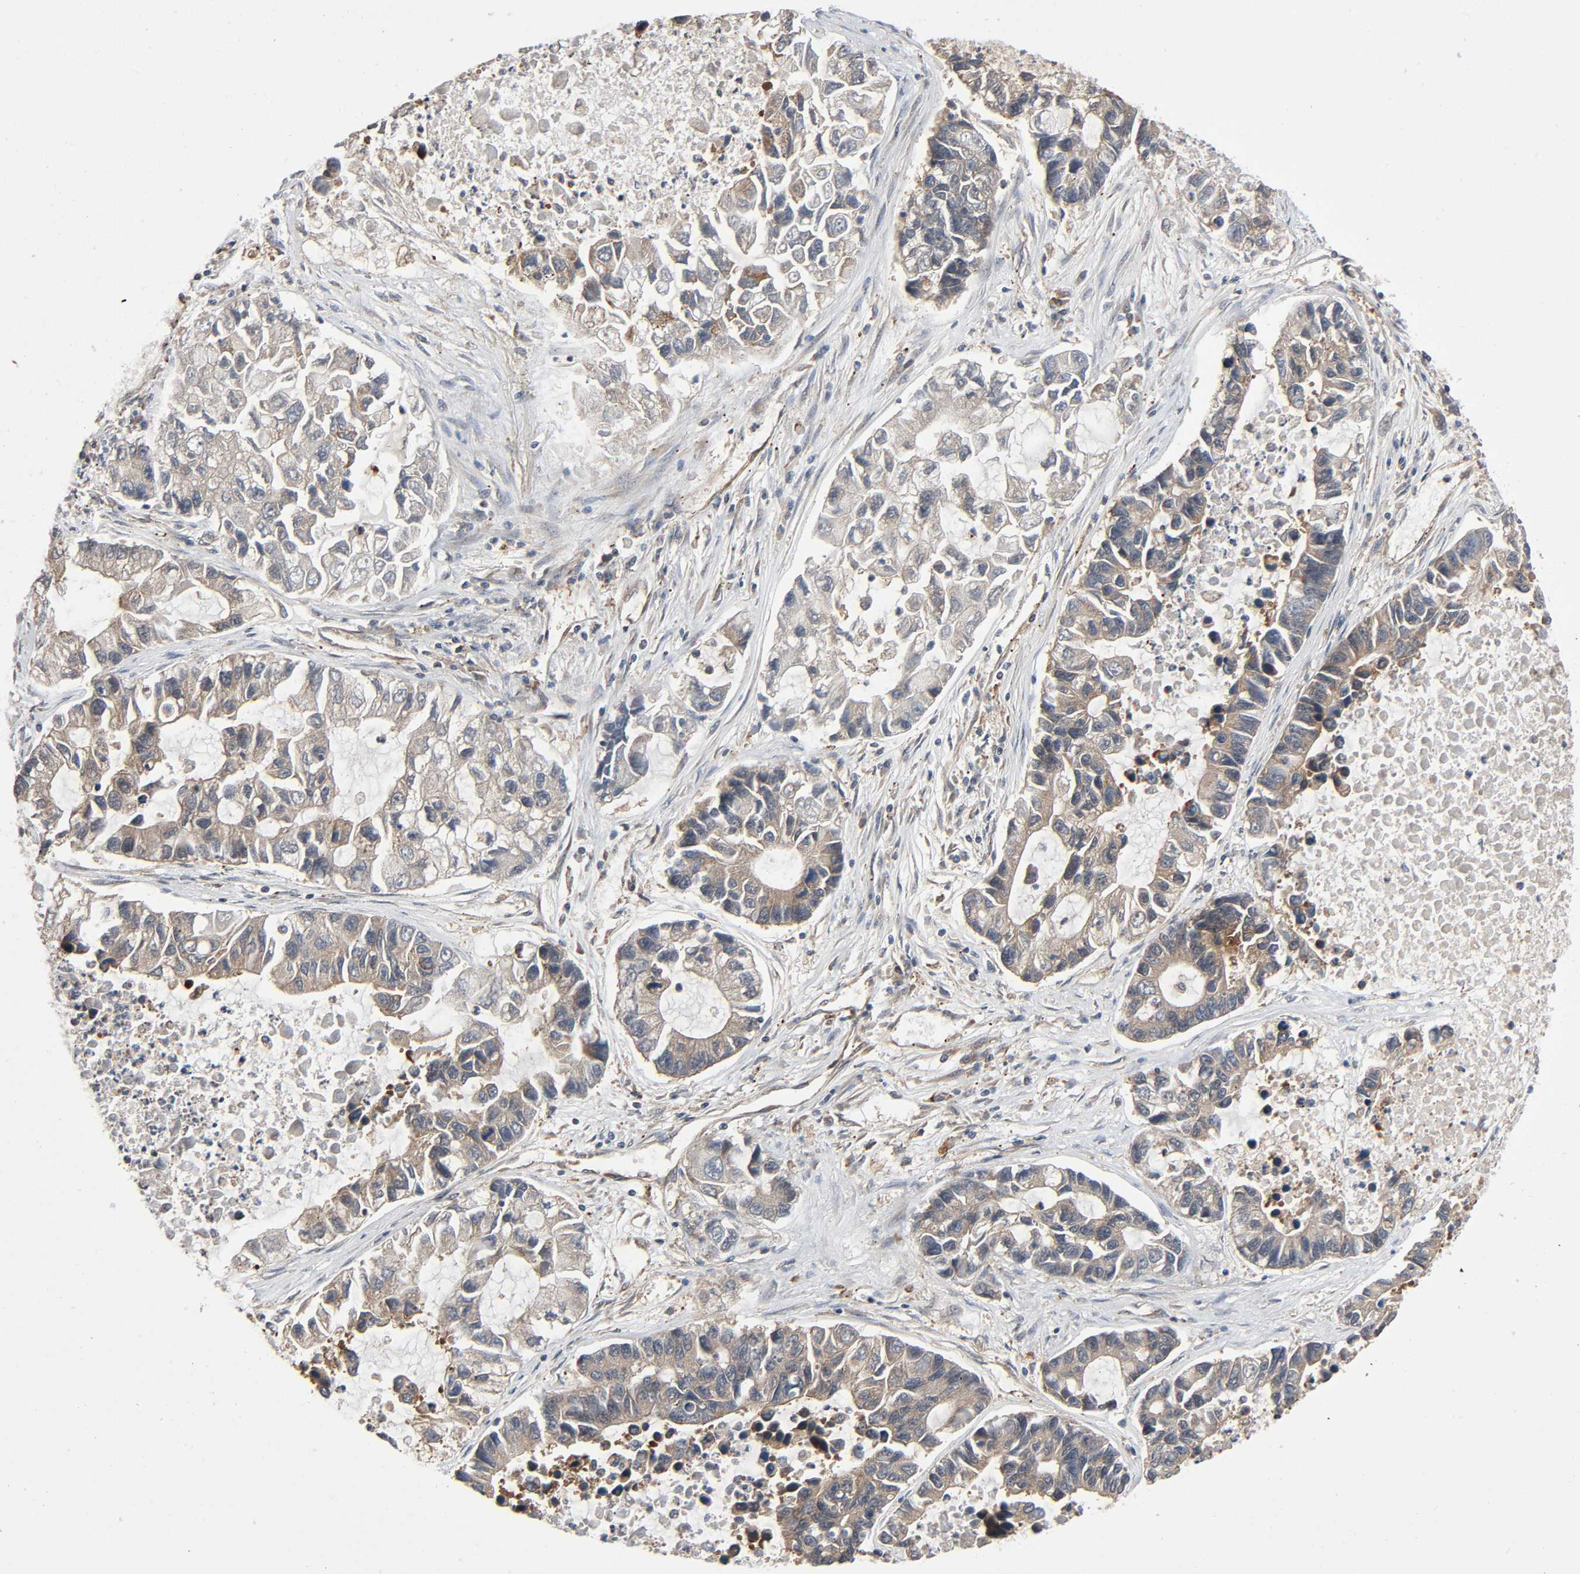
{"staining": {"intensity": "moderate", "quantity": ">75%", "location": "cytoplasmic/membranous"}, "tissue": "lung cancer", "cell_type": "Tumor cells", "image_type": "cancer", "snomed": [{"axis": "morphology", "description": "Adenocarcinoma, NOS"}, {"axis": "topography", "description": "Lung"}], "caption": "Moderate cytoplasmic/membranous protein positivity is appreciated in about >75% of tumor cells in lung adenocarcinoma. The protein of interest is shown in brown color, while the nuclei are stained blue.", "gene": "PPP2R1B", "patient": {"sex": "female", "age": 51}}